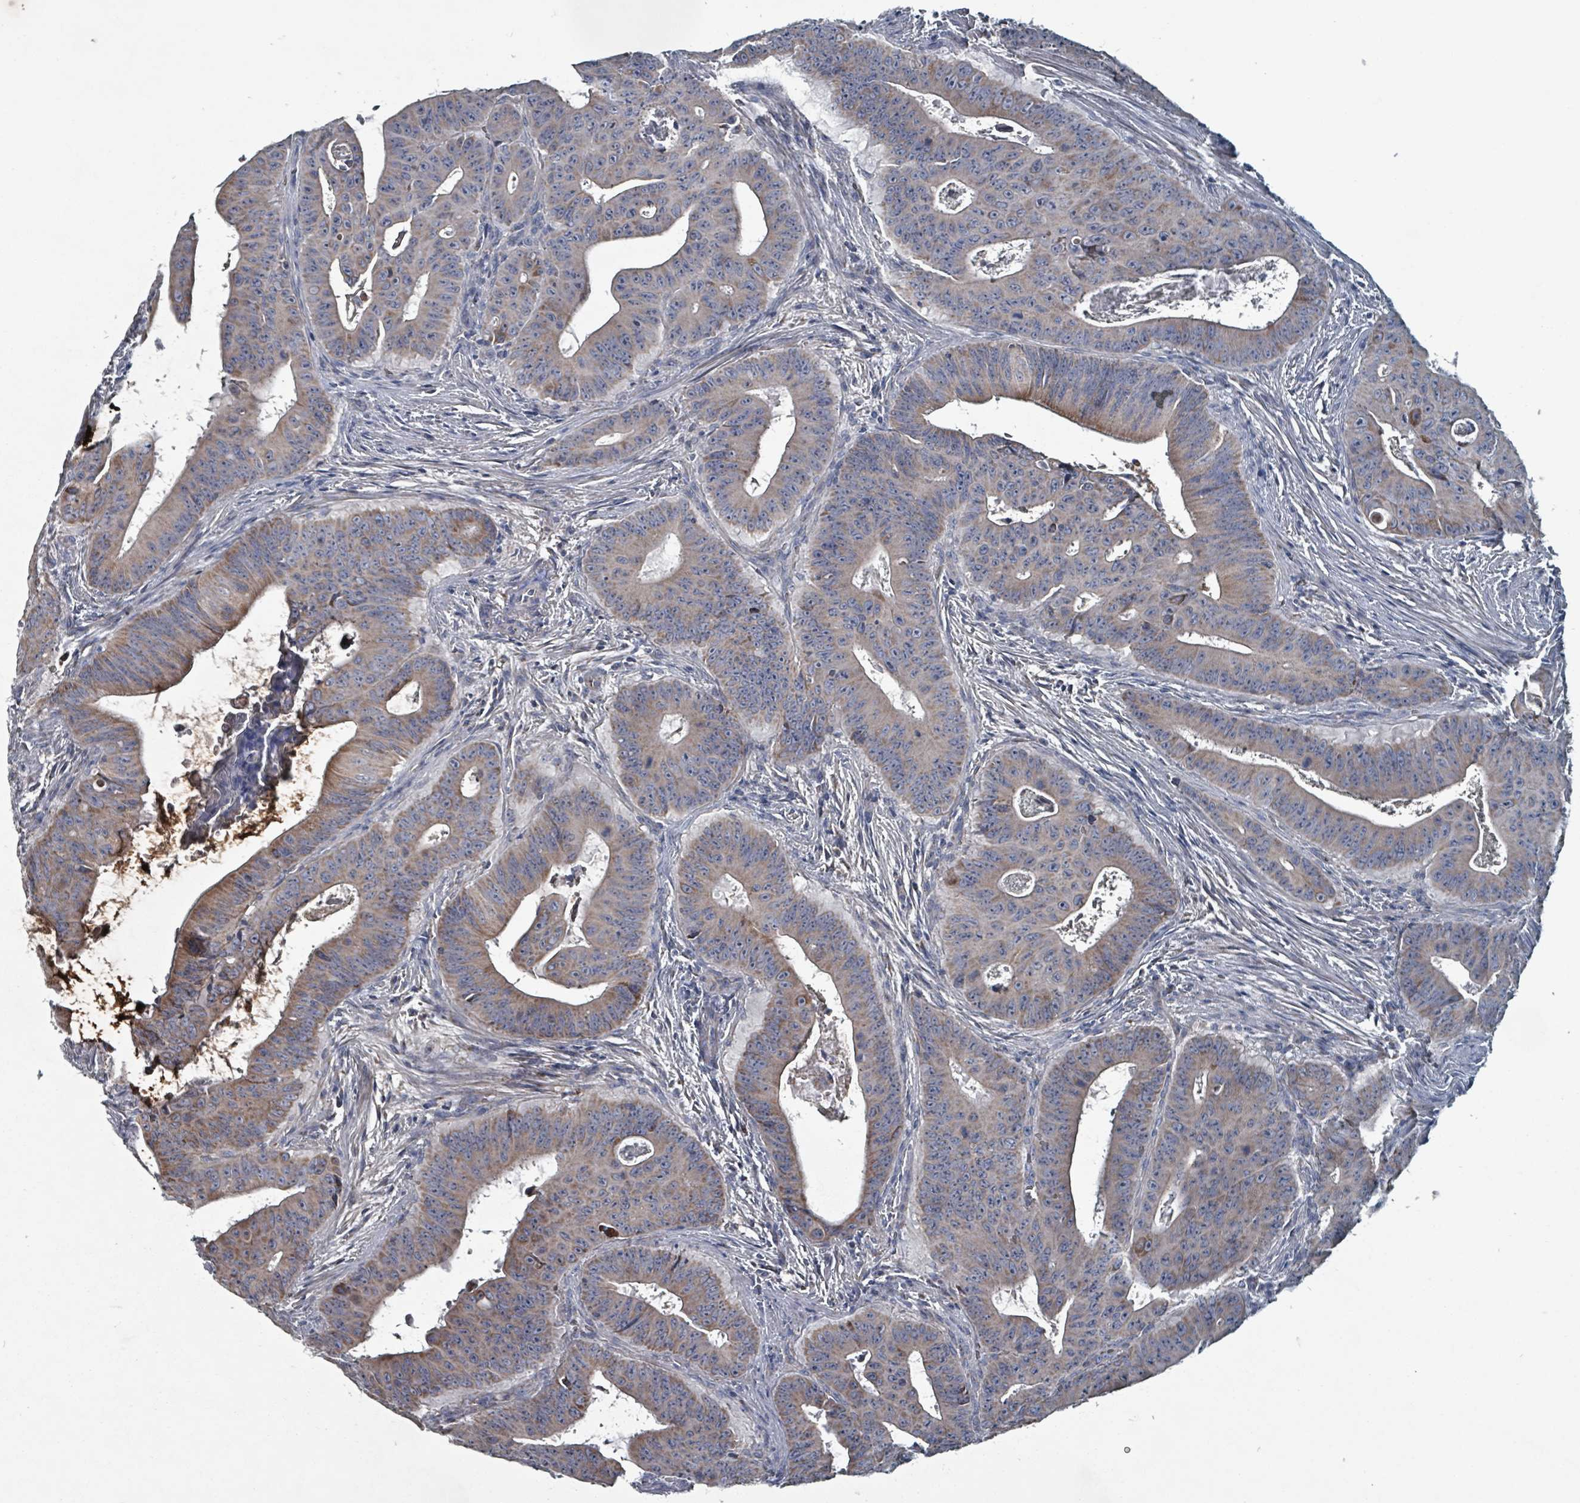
{"staining": {"intensity": "moderate", "quantity": "25%-75%", "location": "cytoplasmic/membranous"}, "tissue": "colorectal cancer", "cell_type": "Tumor cells", "image_type": "cancer", "snomed": [{"axis": "morphology", "description": "Adenocarcinoma, NOS"}, {"axis": "topography", "description": "Rectum"}], "caption": "Immunohistochemical staining of human colorectal cancer (adenocarcinoma) reveals medium levels of moderate cytoplasmic/membranous protein positivity in about 25%-75% of tumor cells.", "gene": "ABHD18", "patient": {"sex": "female", "age": 75}}